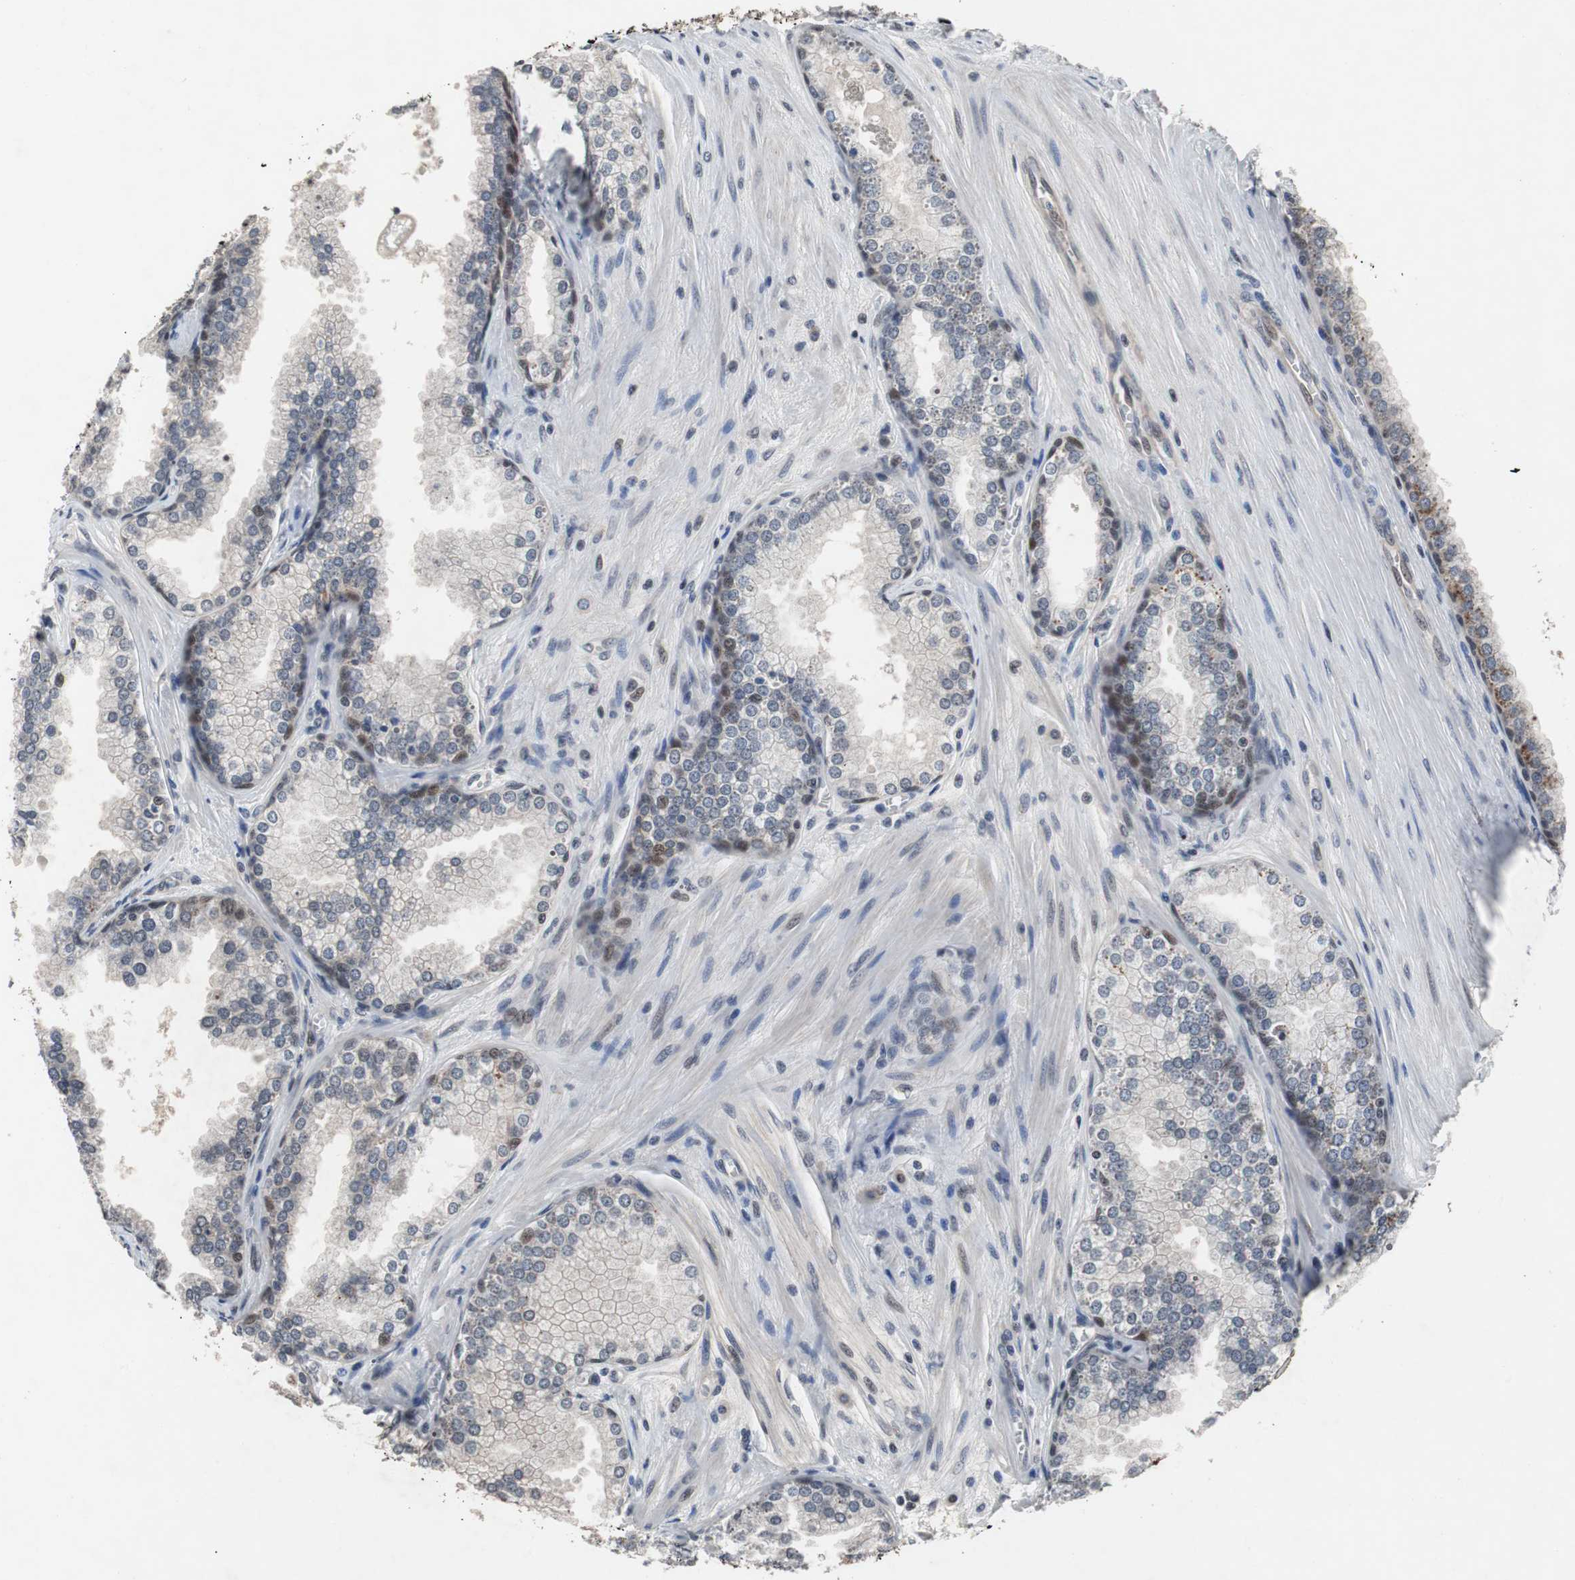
{"staining": {"intensity": "weak", "quantity": "25%-75%", "location": "cytoplasmic/membranous,nuclear"}, "tissue": "prostate cancer", "cell_type": "Tumor cells", "image_type": "cancer", "snomed": [{"axis": "morphology", "description": "Adenocarcinoma, Low grade"}, {"axis": "topography", "description": "Prostate"}], "caption": "The histopathology image shows a brown stain indicating the presence of a protein in the cytoplasmic/membranous and nuclear of tumor cells in prostate cancer.", "gene": "TP63", "patient": {"sex": "male", "age": 60}}